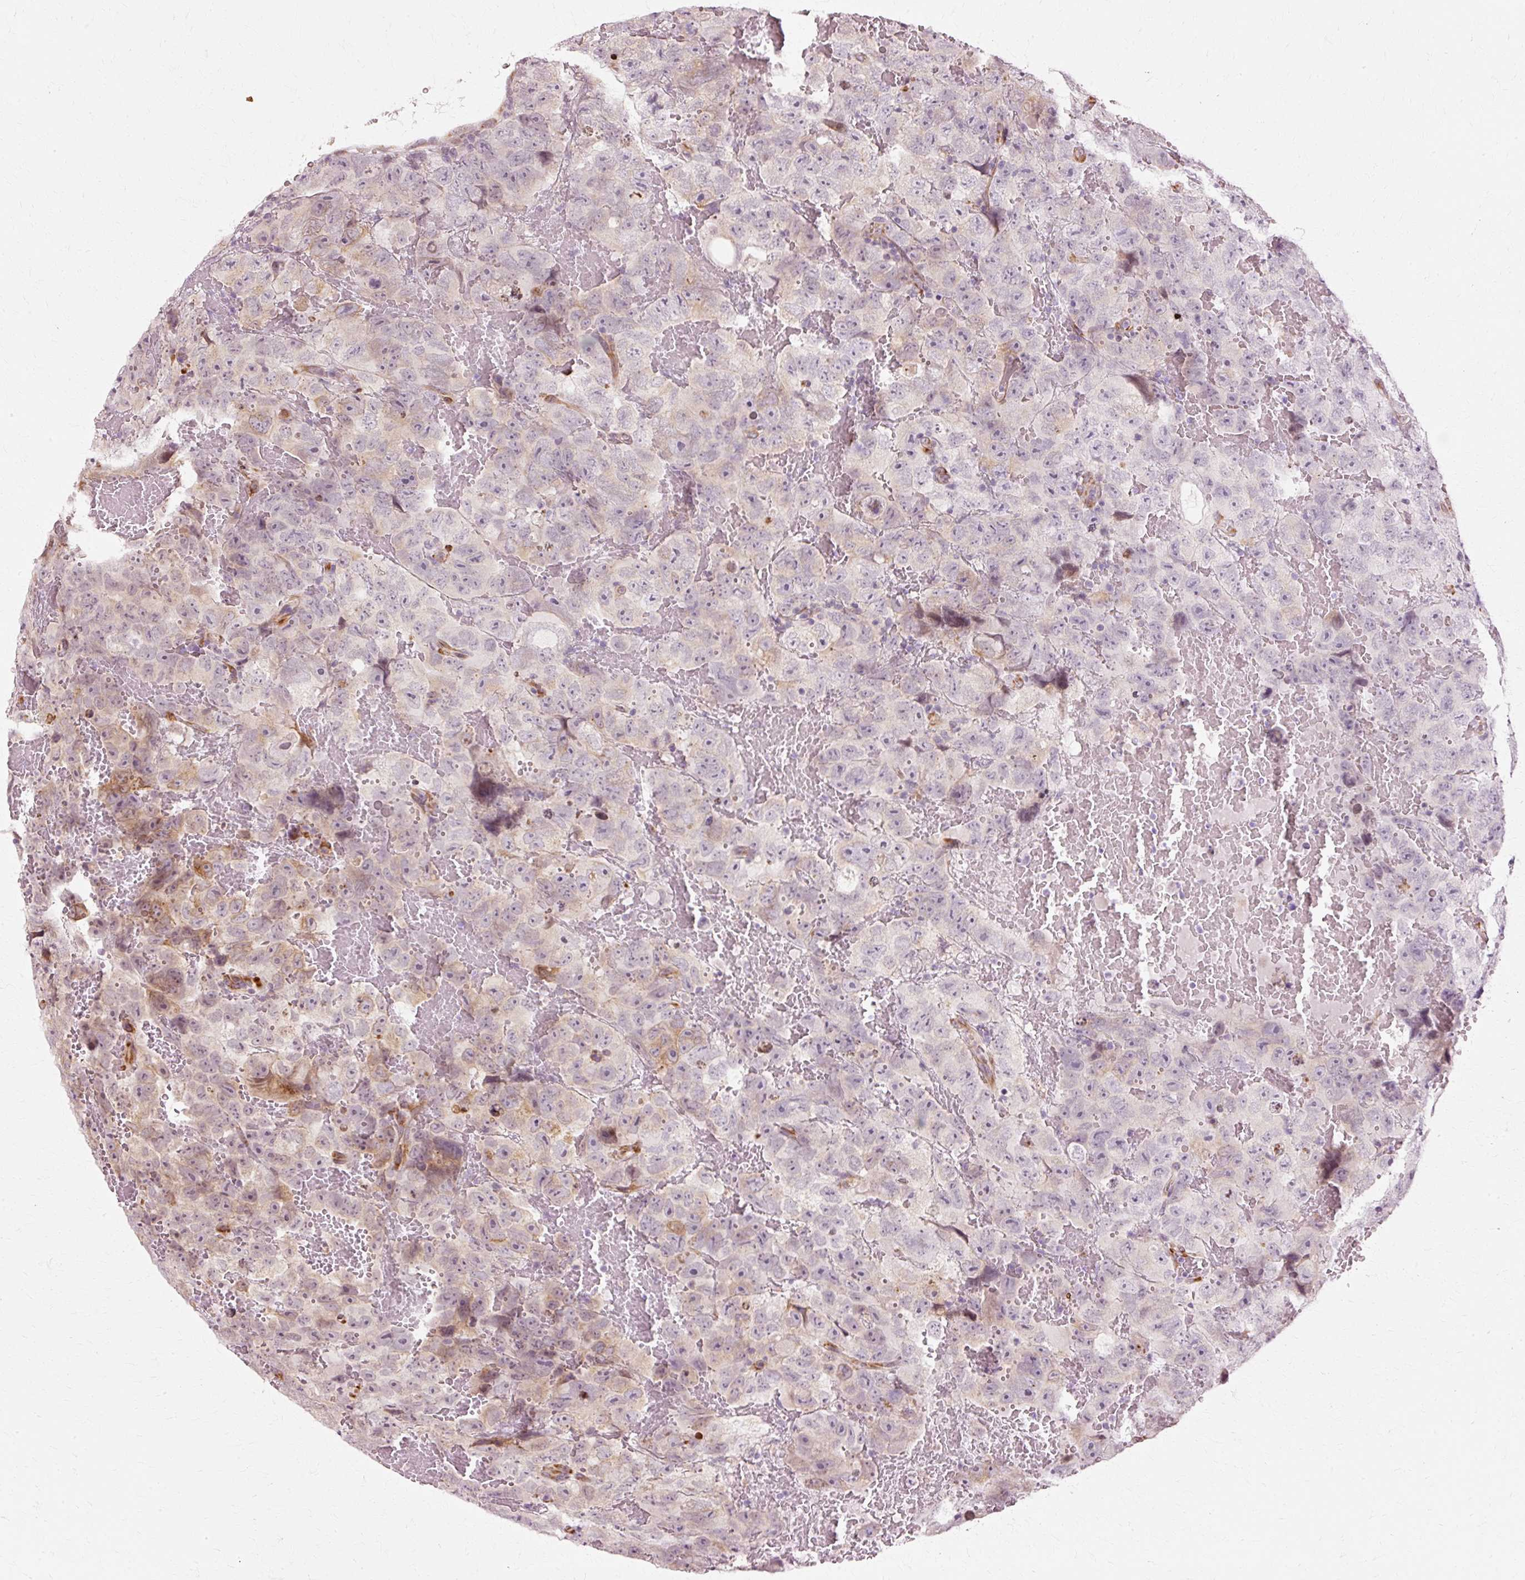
{"staining": {"intensity": "moderate", "quantity": "<25%", "location": "cytoplasmic/membranous"}, "tissue": "testis cancer", "cell_type": "Tumor cells", "image_type": "cancer", "snomed": [{"axis": "morphology", "description": "Carcinoma, Embryonal, NOS"}, {"axis": "topography", "description": "Testis"}], "caption": "Brown immunohistochemical staining in human testis embryonal carcinoma reveals moderate cytoplasmic/membranous positivity in approximately <25% of tumor cells.", "gene": "RGPD5", "patient": {"sex": "male", "age": 45}}